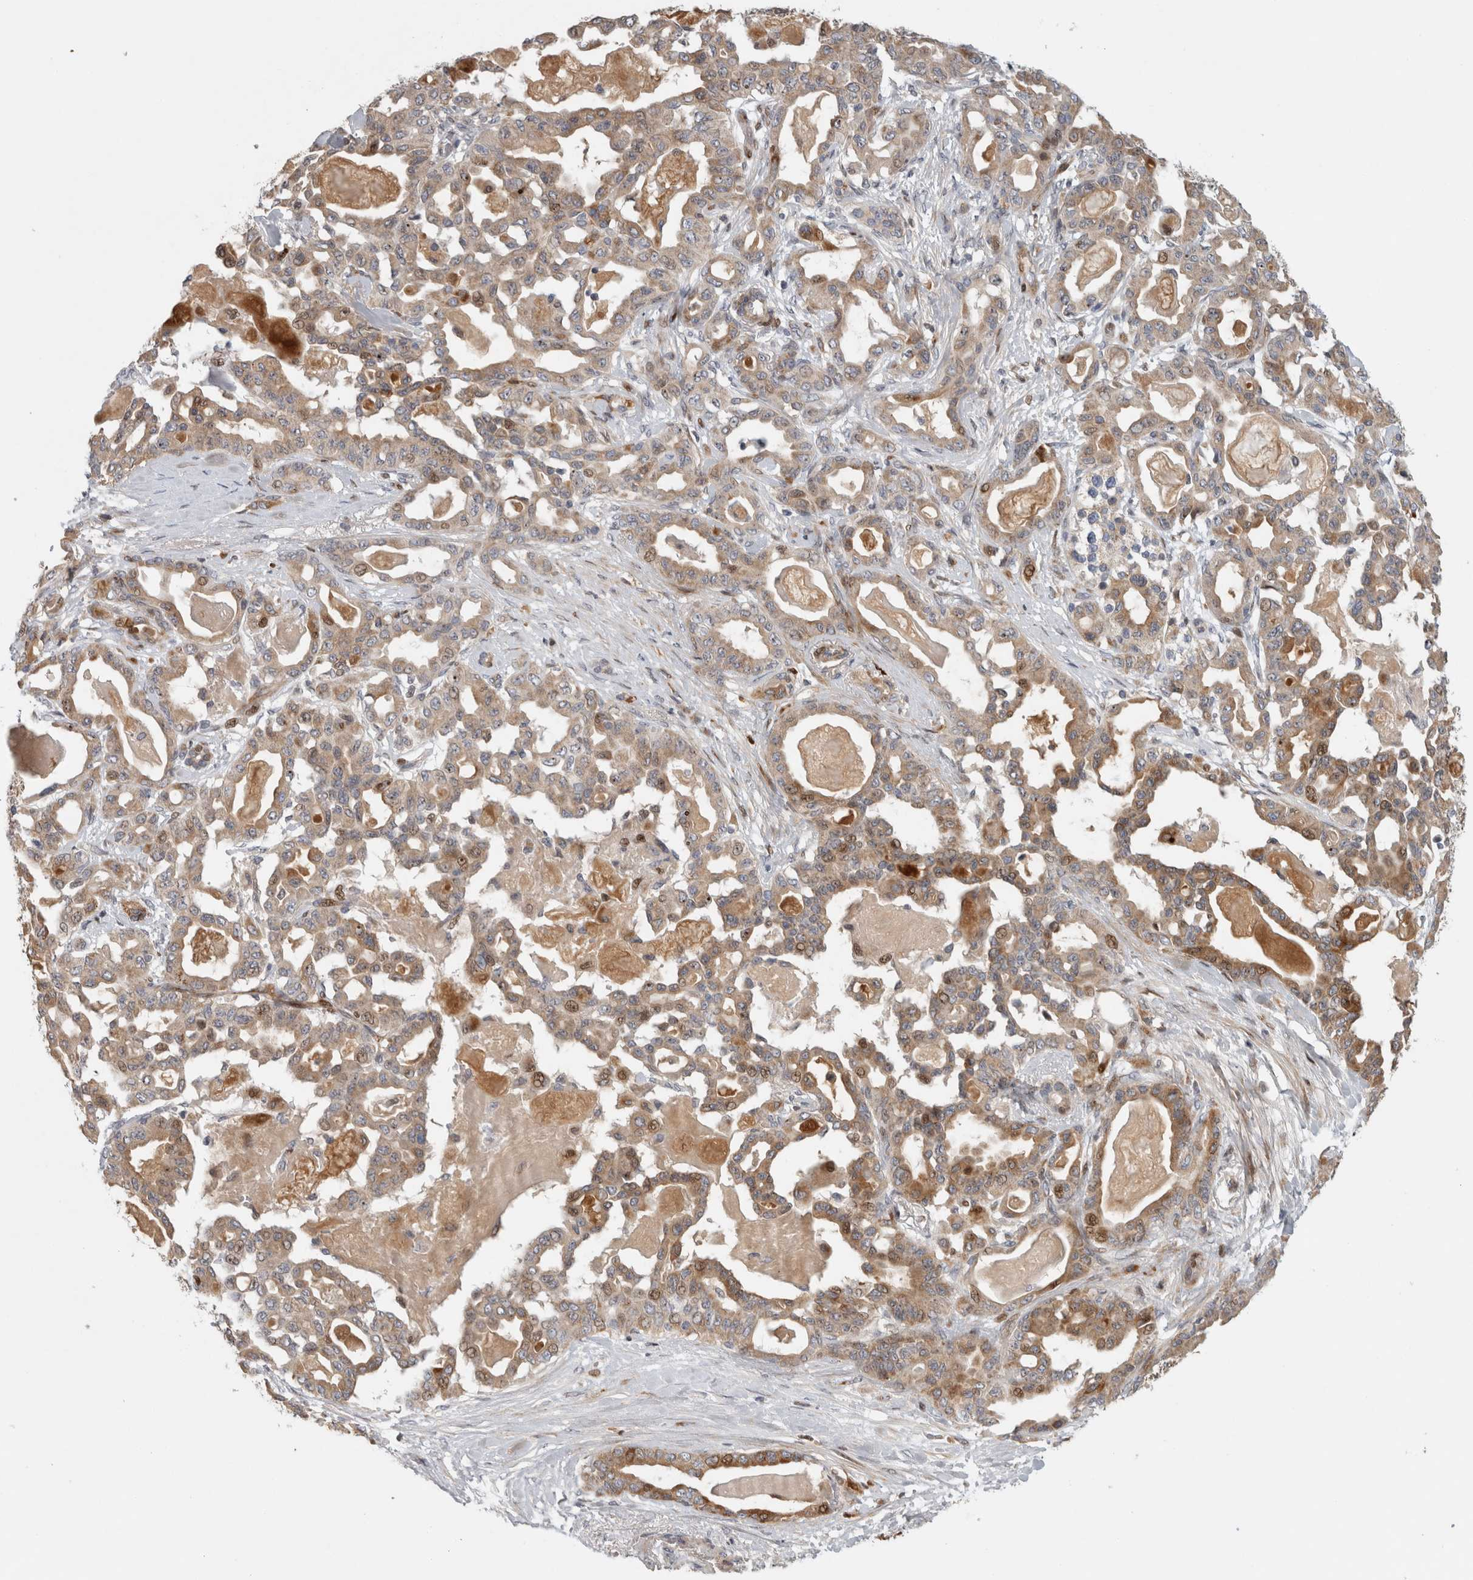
{"staining": {"intensity": "moderate", "quantity": ">75%", "location": "cytoplasmic/membranous"}, "tissue": "pancreatic cancer", "cell_type": "Tumor cells", "image_type": "cancer", "snomed": [{"axis": "morphology", "description": "Adenocarcinoma, NOS"}, {"axis": "topography", "description": "Pancreas"}], "caption": "Human pancreatic cancer (adenocarcinoma) stained with a brown dye reveals moderate cytoplasmic/membranous positive staining in approximately >75% of tumor cells.", "gene": "RBM48", "patient": {"sex": "male", "age": 63}}